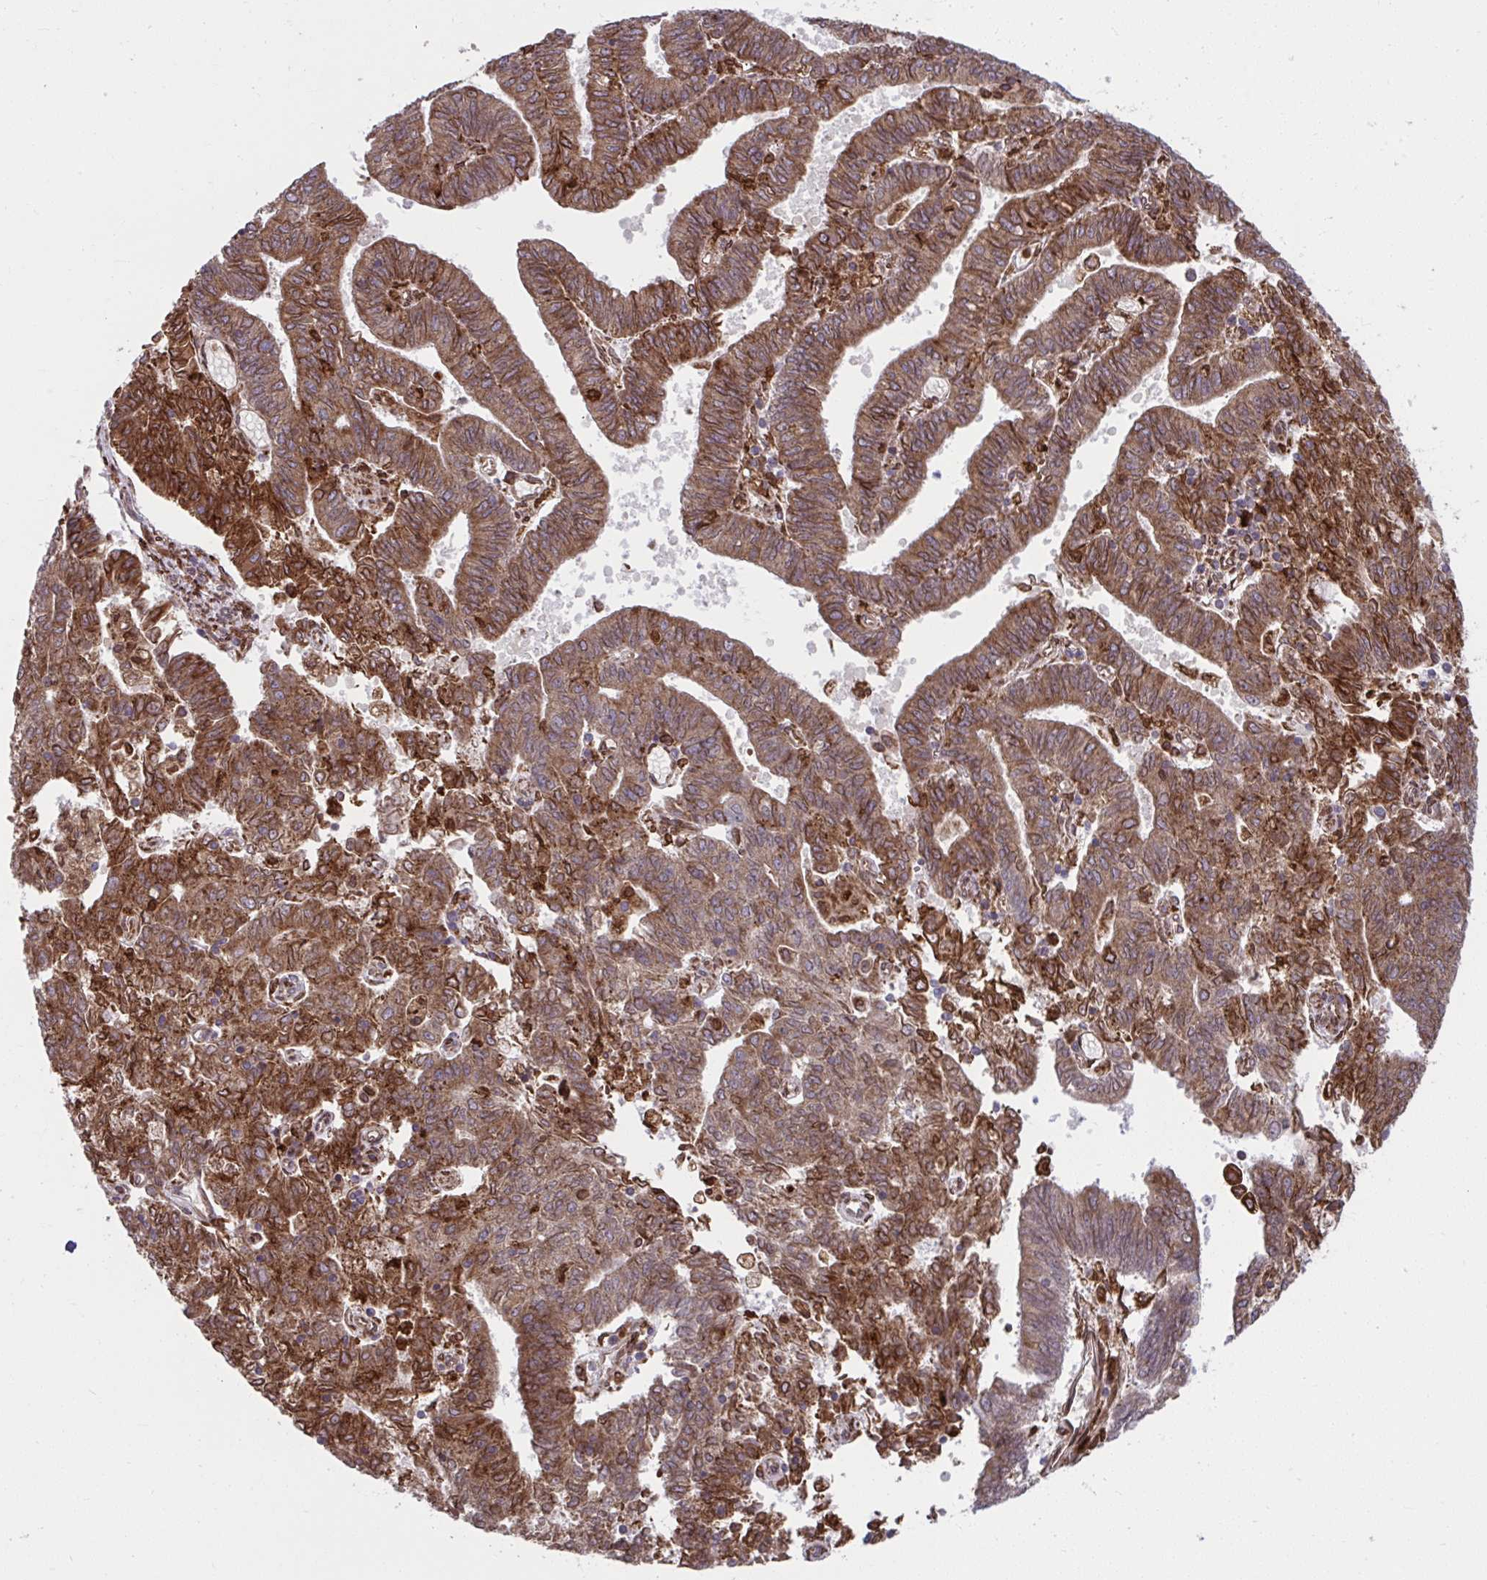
{"staining": {"intensity": "moderate", "quantity": "25%-75%", "location": "cytoplasmic/membranous"}, "tissue": "endometrial cancer", "cell_type": "Tumor cells", "image_type": "cancer", "snomed": [{"axis": "morphology", "description": "Adenocarcinoma, NOS"}, {"axis": "topography", "description": "Endometrium"}], "caption": "An IHC histopathology image of tumor tissue is shown. Protein staining in brown shows moderate cytoplasmic/membranous positivity in endometrial cancer (adenocarcinoma) within tumor cells.", "gene": "STIM2", "patient": {"sex": "female", "age": 82}}